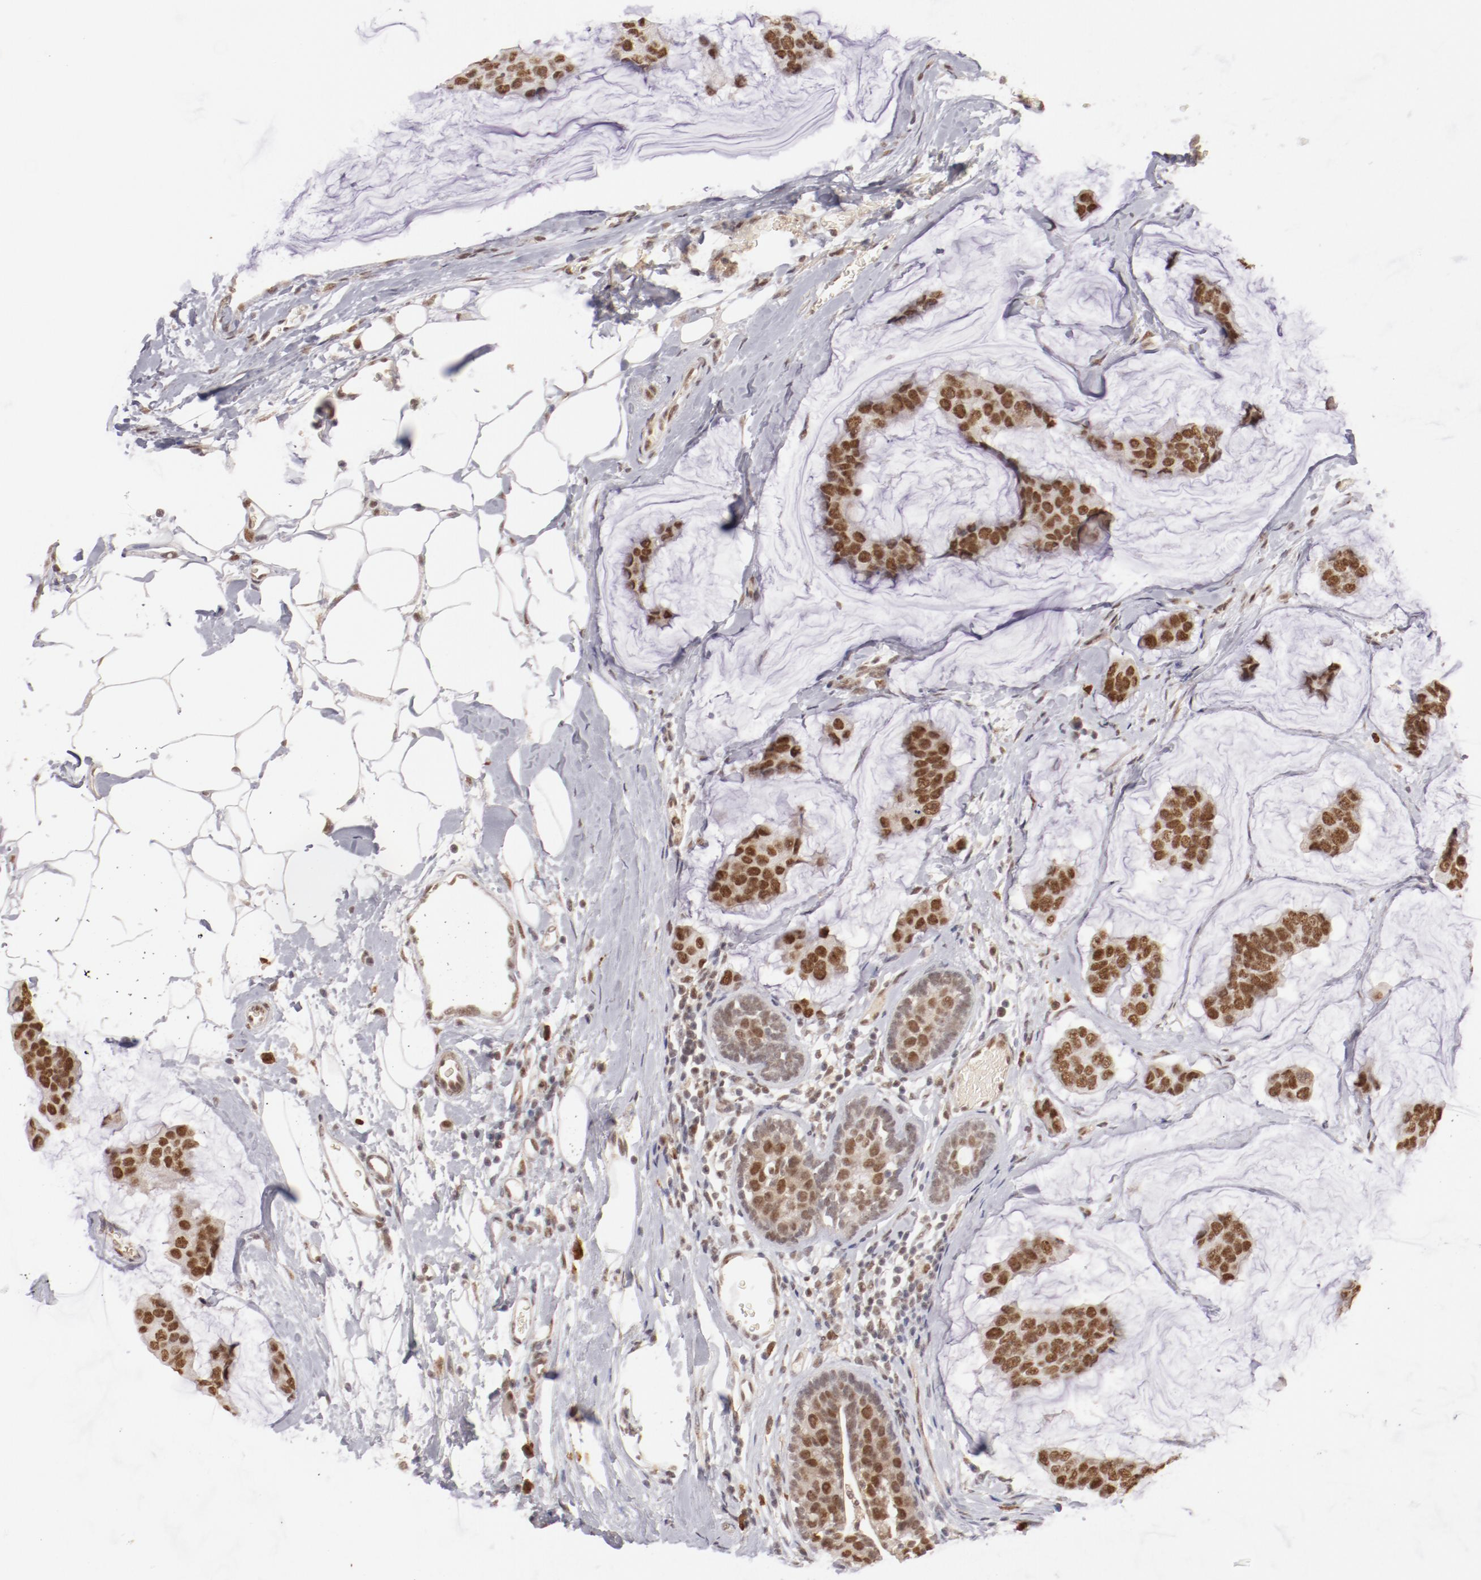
{"staining": {"intensity": "moderate", "quantity": ">75%", "location": "nuclear"}, "tissue": "breast cancer", "cell_type": "Tumor cells", "image_type": "cancer", "snomed": [{"axis": "morphology", "description": "Normal tissue, NOS"}, {"axis": "morphology", "description": "Duct carcinoma"}, {"axis": "topography", "description": "Breast"}], "caption": "Infiltrating ductal carcinoma (breast) was stained to show a protein in brown. There is medium levels of moderate nuclear positivity in approximately >75% of tumor cells.", "gene": "NFE2", "patient": {"sex": "female", "age": 50}}